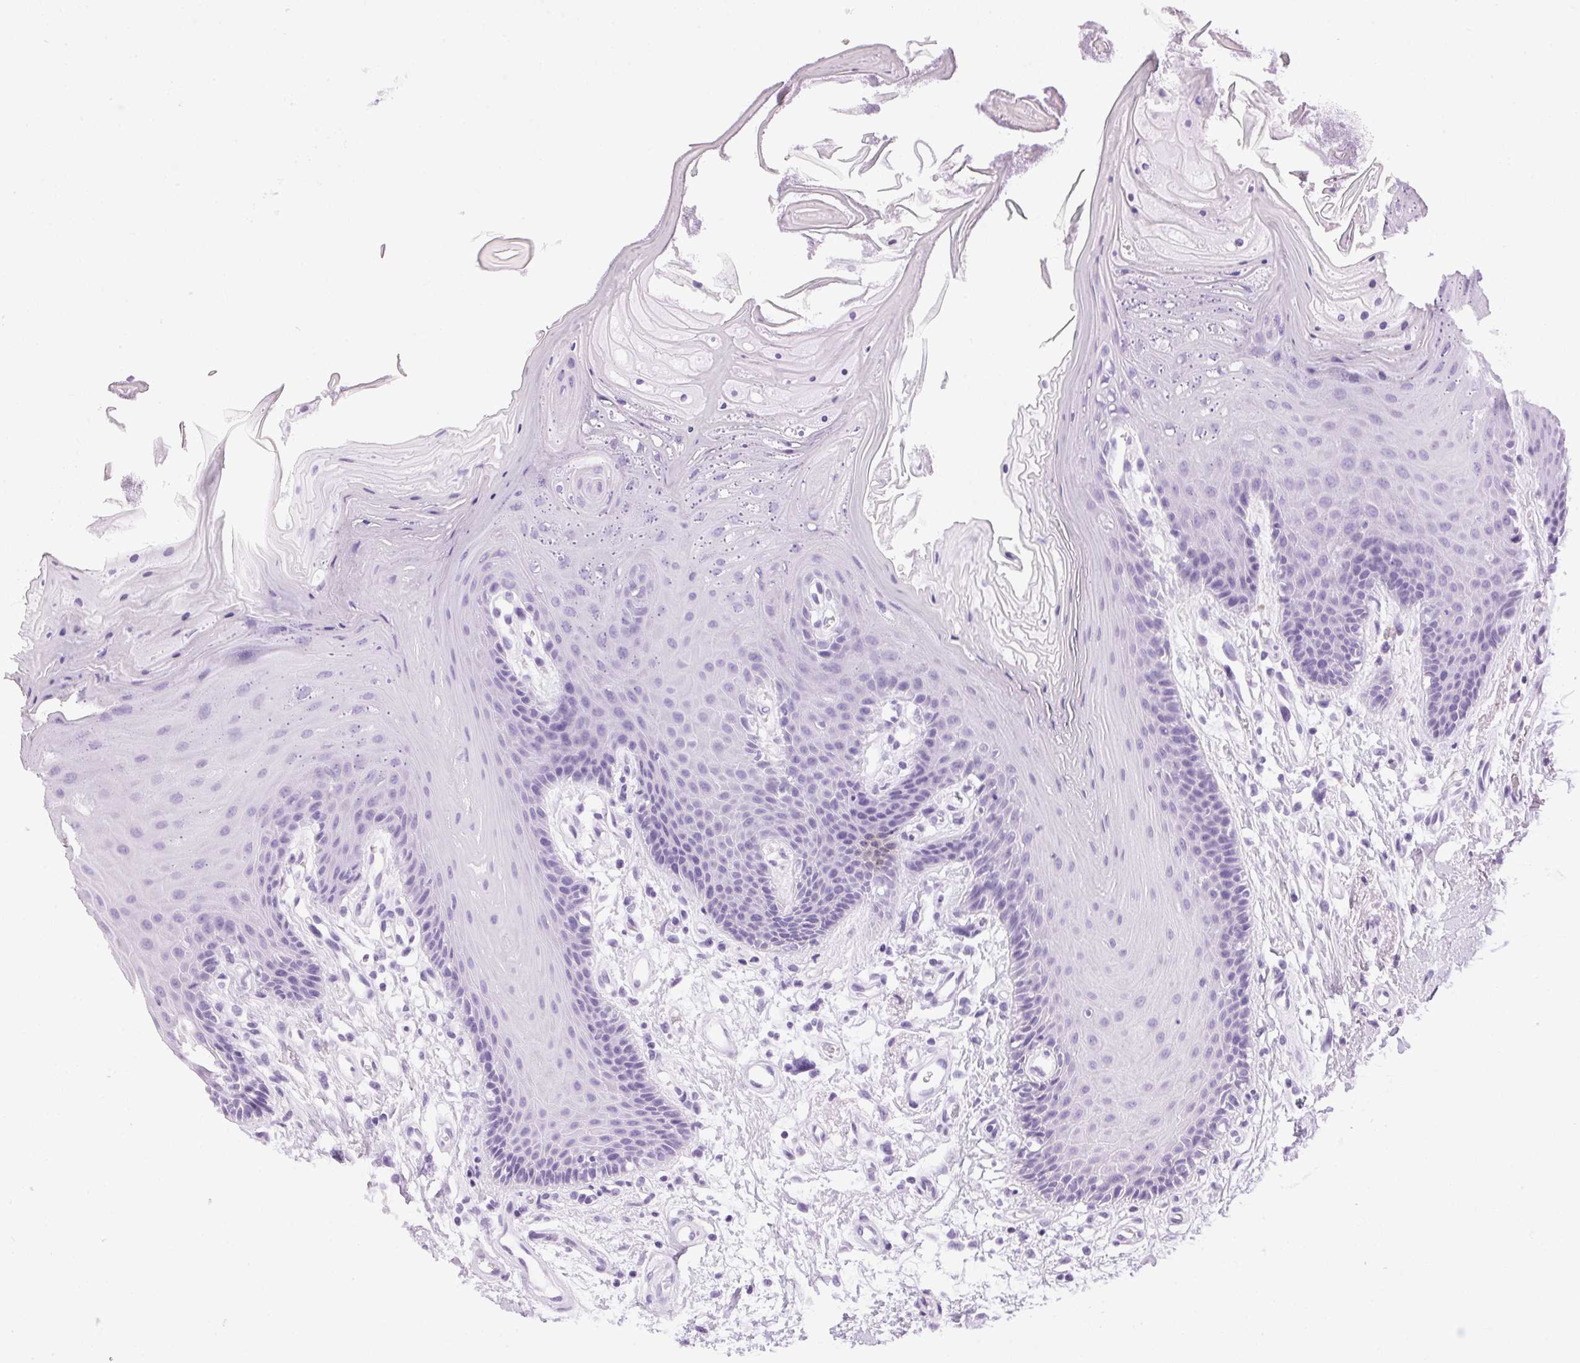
{"staining": {"intensity": "negative", "quantity": "none", "location": "none"}, "tissue": "oral mucosa", "cell_type": "Squamous epithelial cells", "image_type": "normal", "snomed": [{"axis": "morphology", "description": "Normal tissue, NOS"}, {"axis": "morphology", "description": "Normal morphology"}, {"axis": "topography", "description": "Oral tissue"}], "caption": "Histopathology image shows no significant protein positivity in squamous epithelial cells of benign oral mucosa. (DAB immunohistochemistry visualized using brightfield microscopy, high magnification).", "gene": "SP7", "patient": {"sex": "female", "age": 76}}